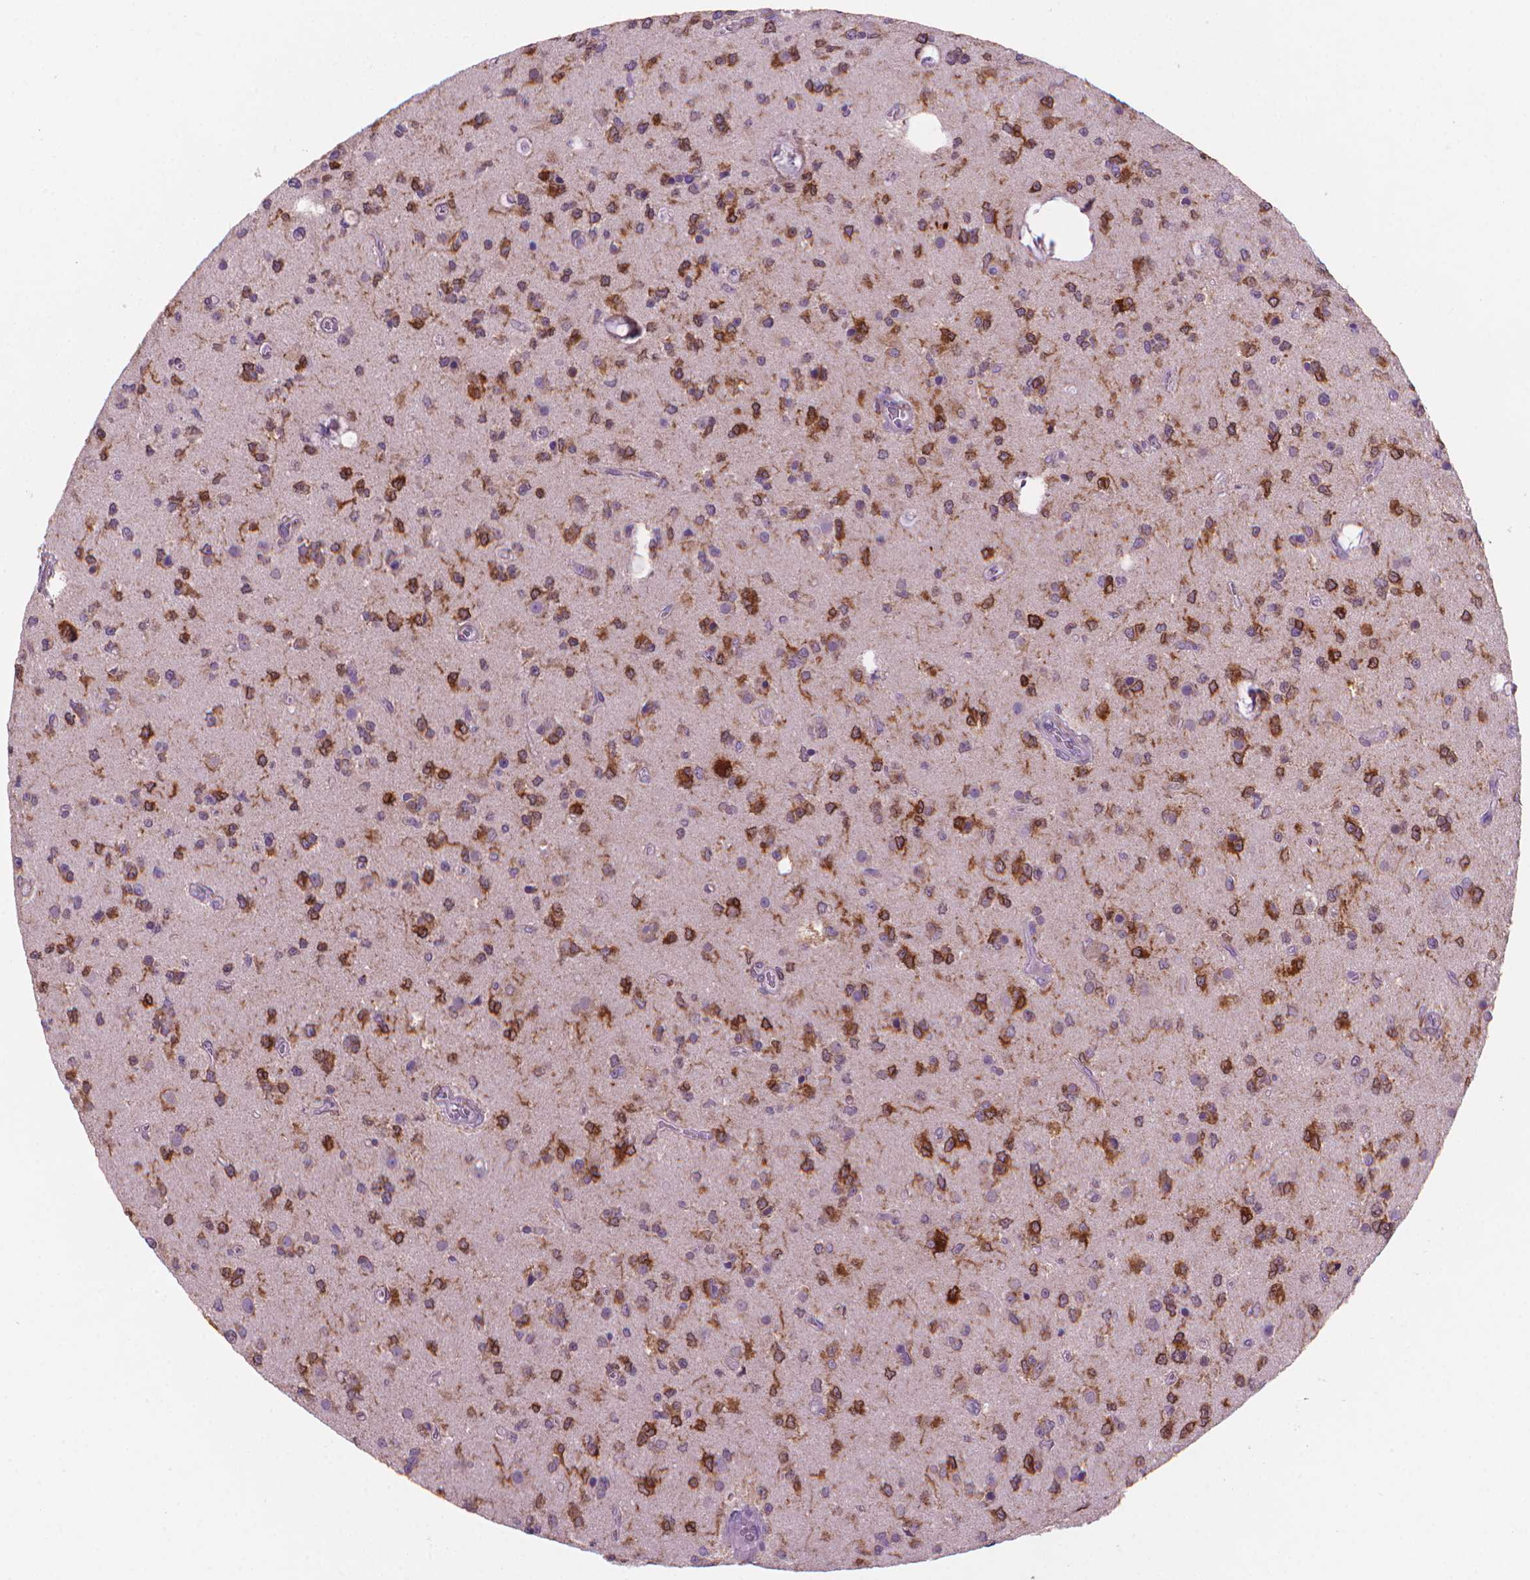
{"staining": {"intensity": "moderate", "quantity": ">75%", "location": "cytoplasmic/membranous"}, "tissue": "glioma", "cell_type": "Tumor cells", "image_type": "cancer", "snomed": [{"axis": "morphology", "description": "Glioma, malignant, Low grade"}, {"axis": "topography", "description": "Brain"}], "caption": "Protein positivity by immunohistochemistry (IHC) reveals moderate cytoplasmic/membranous positivity in approximately >75% of tumor cells in glioma.", "gene": "BCL2", "patient": {"sex": "female", "age": 45}}